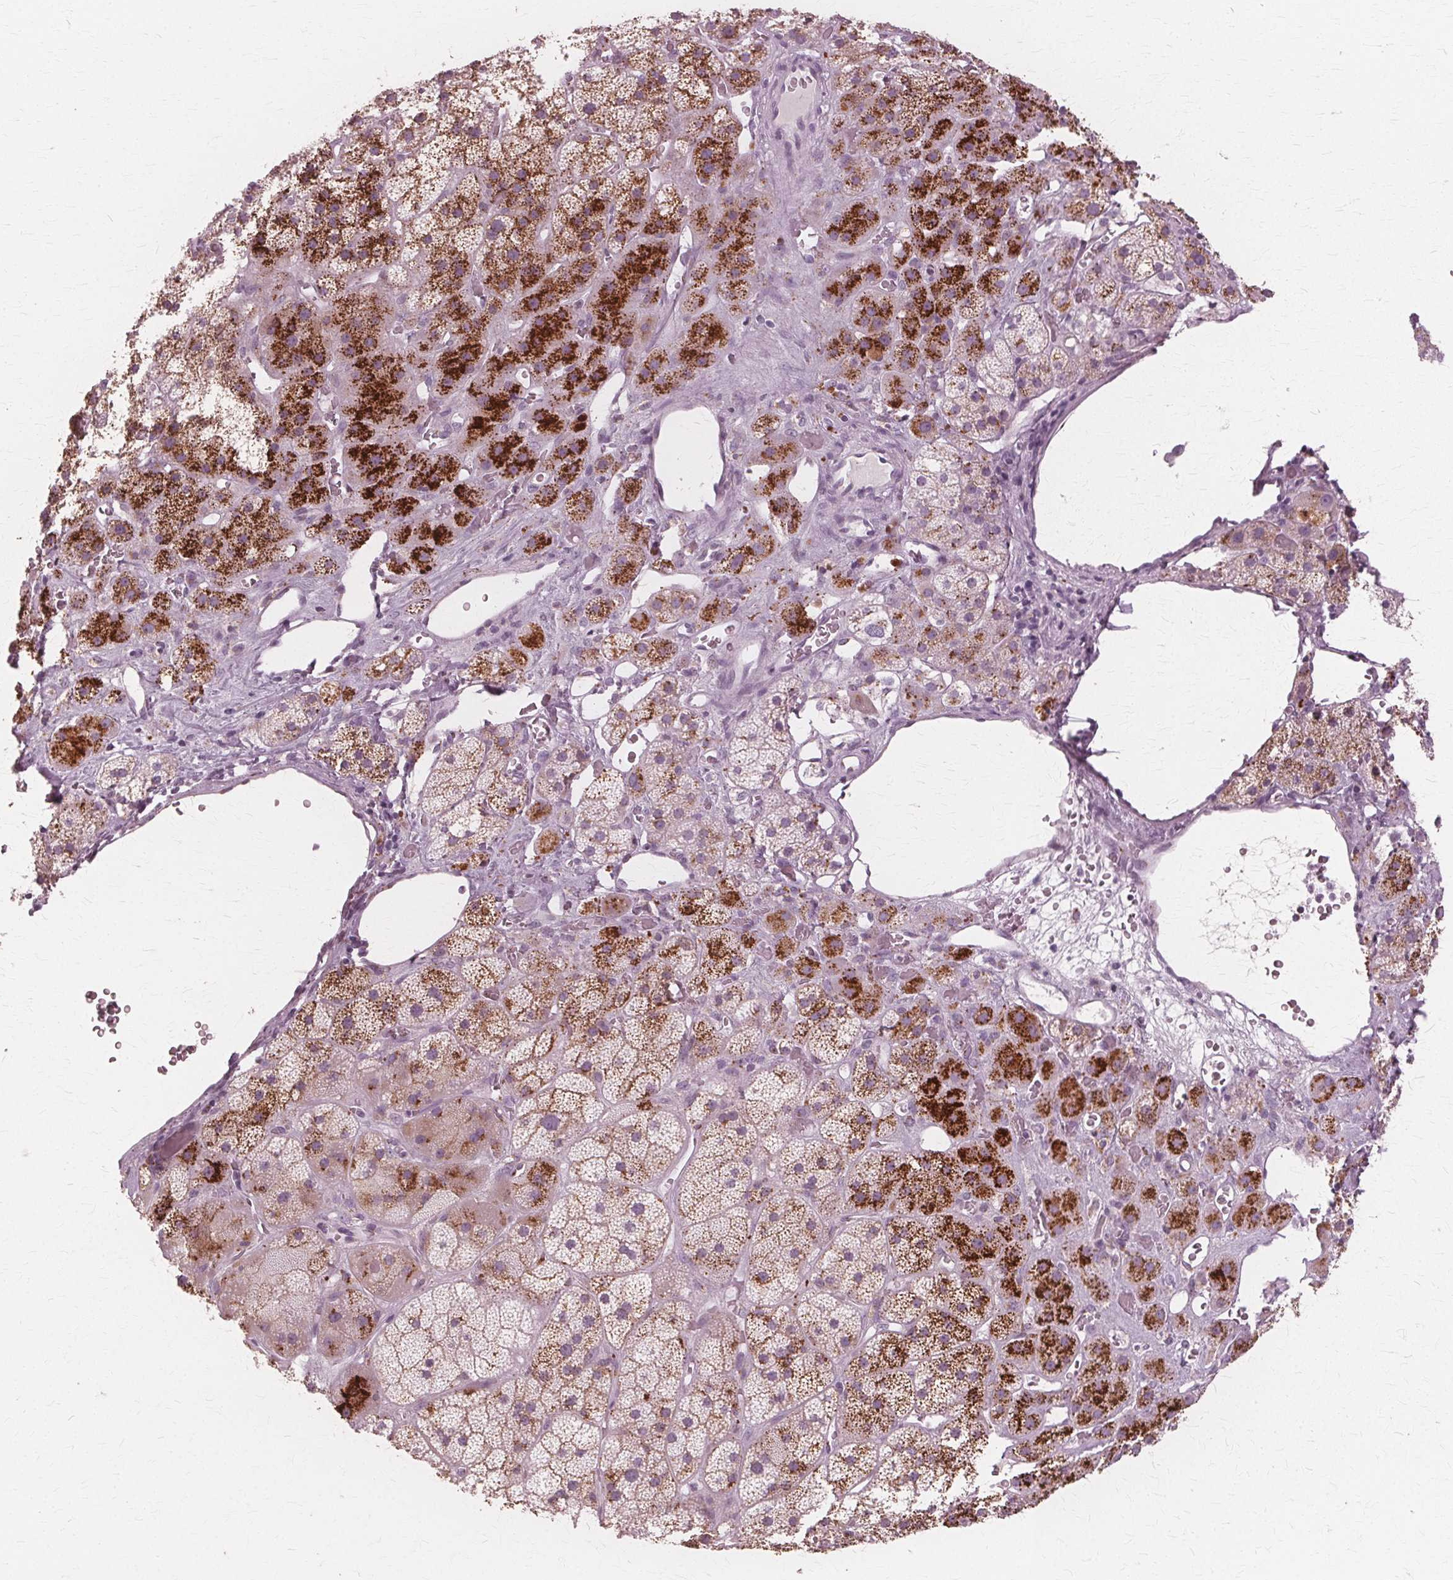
{"staining": {"intensity": "strong", "quantity": "<25%", "location": "cytoplasmic/membranous"}, "tissue": "adrenal gland", "cell_type": "Glandular cells", "image_type": "normal", "snomed": [{"axis": "morphology", "description": "Normal tissue, NOS"}, {"axis": "topography", "description": "Adrenal gland"}], "caption": "Immunohistochemical staining of normal human adrenal gland shows <25% levels of strong cytoplasmic/membranous protein positivity in about <25% of glandular cells.", "gene": "DNASE2", "patient": {"sex": "male", "age": 57}}